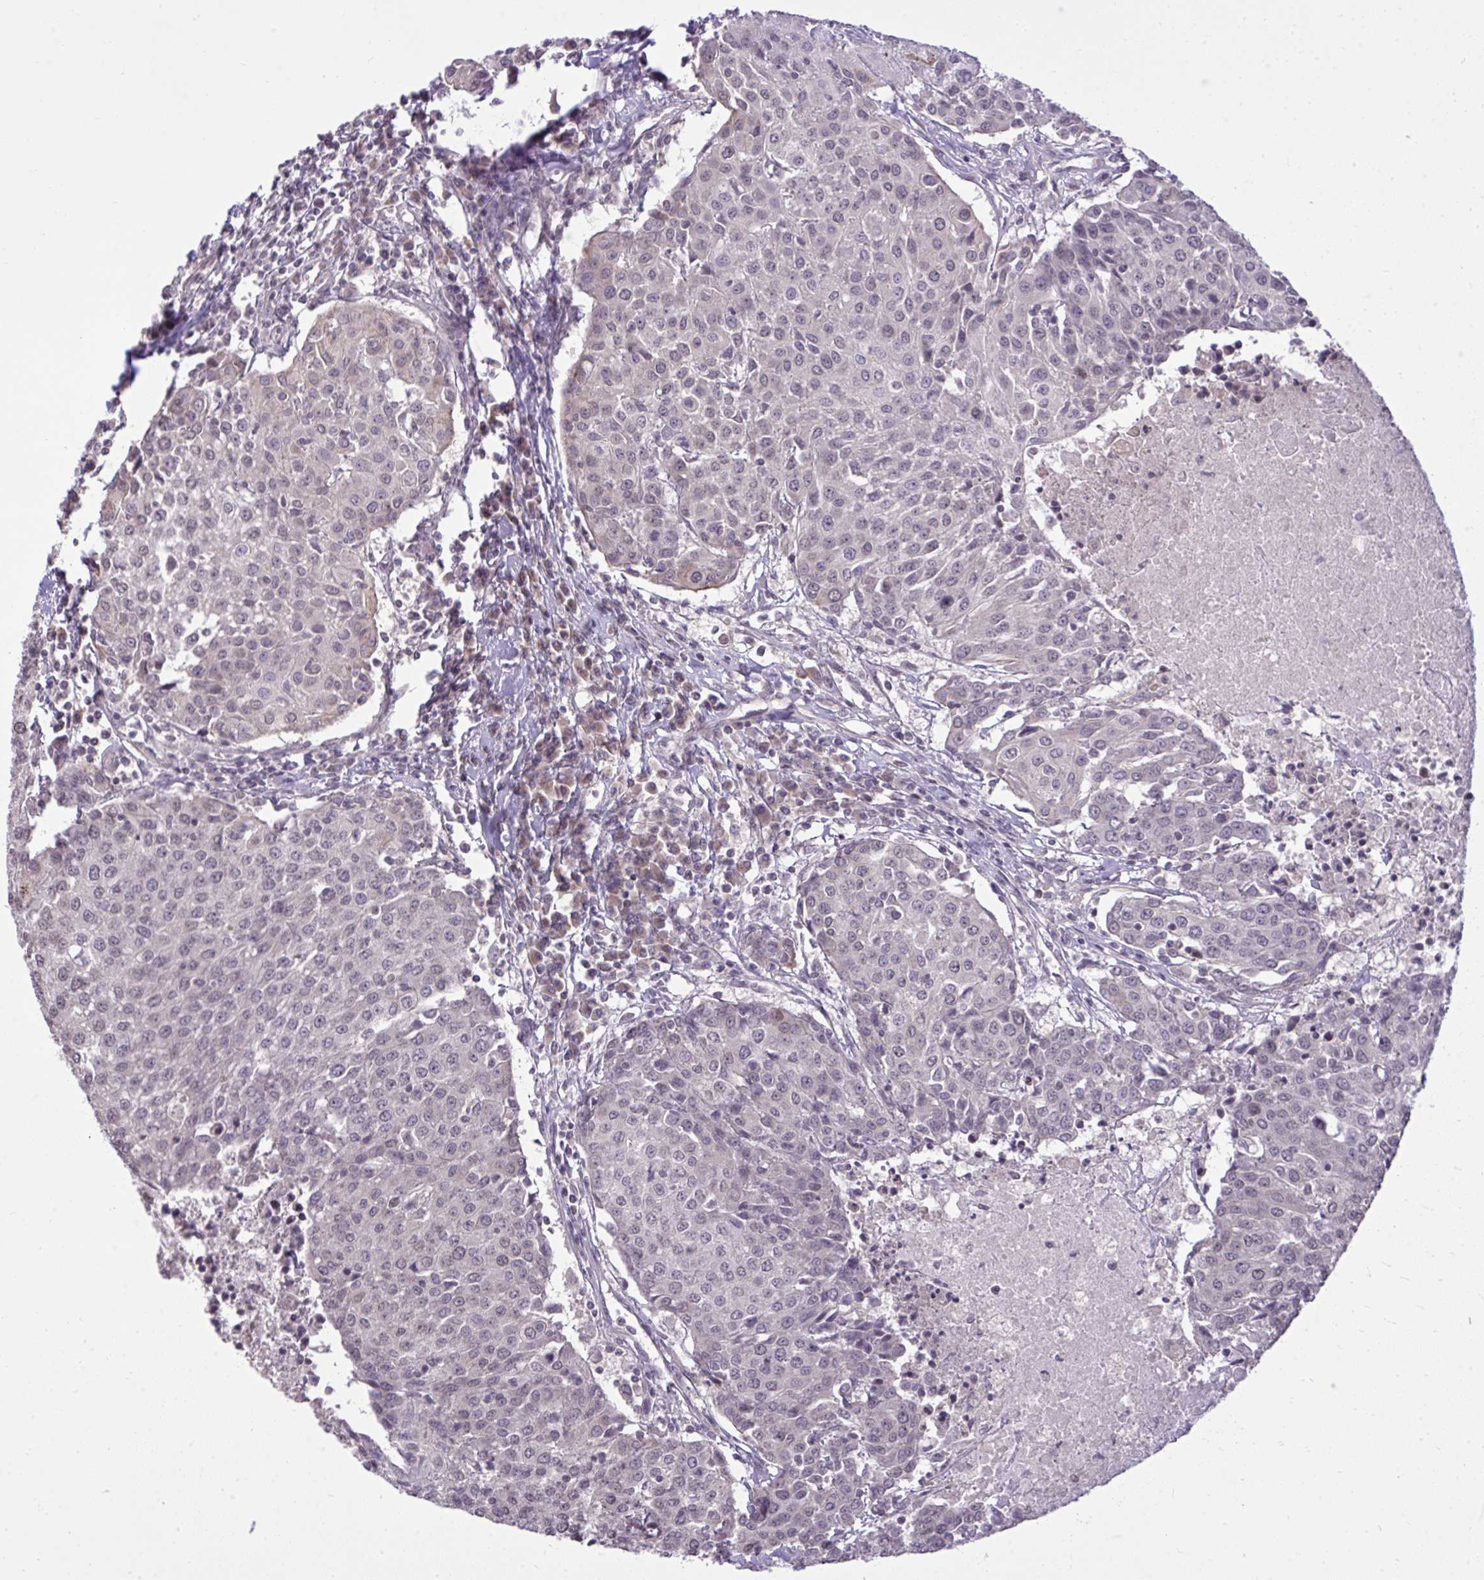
{"staining": {"intensity": "negative", "quantity": "none", "location": "none"}, "tissue": "urothelial cancer", "cell_type": "Tumor cells", "image_type": "cancer", "snomed": [{"axis": "morphology", "description": "Urothelial carcinoma, High grade"}, {"axis": "topography", "description": "Urinary bladder"}], "caption": "Protein analysis of urothelial cancer displays no significant positivity in tumor cells.", "gene": "CYP20A1", "patient": {"sex": "female", "age": 85}}